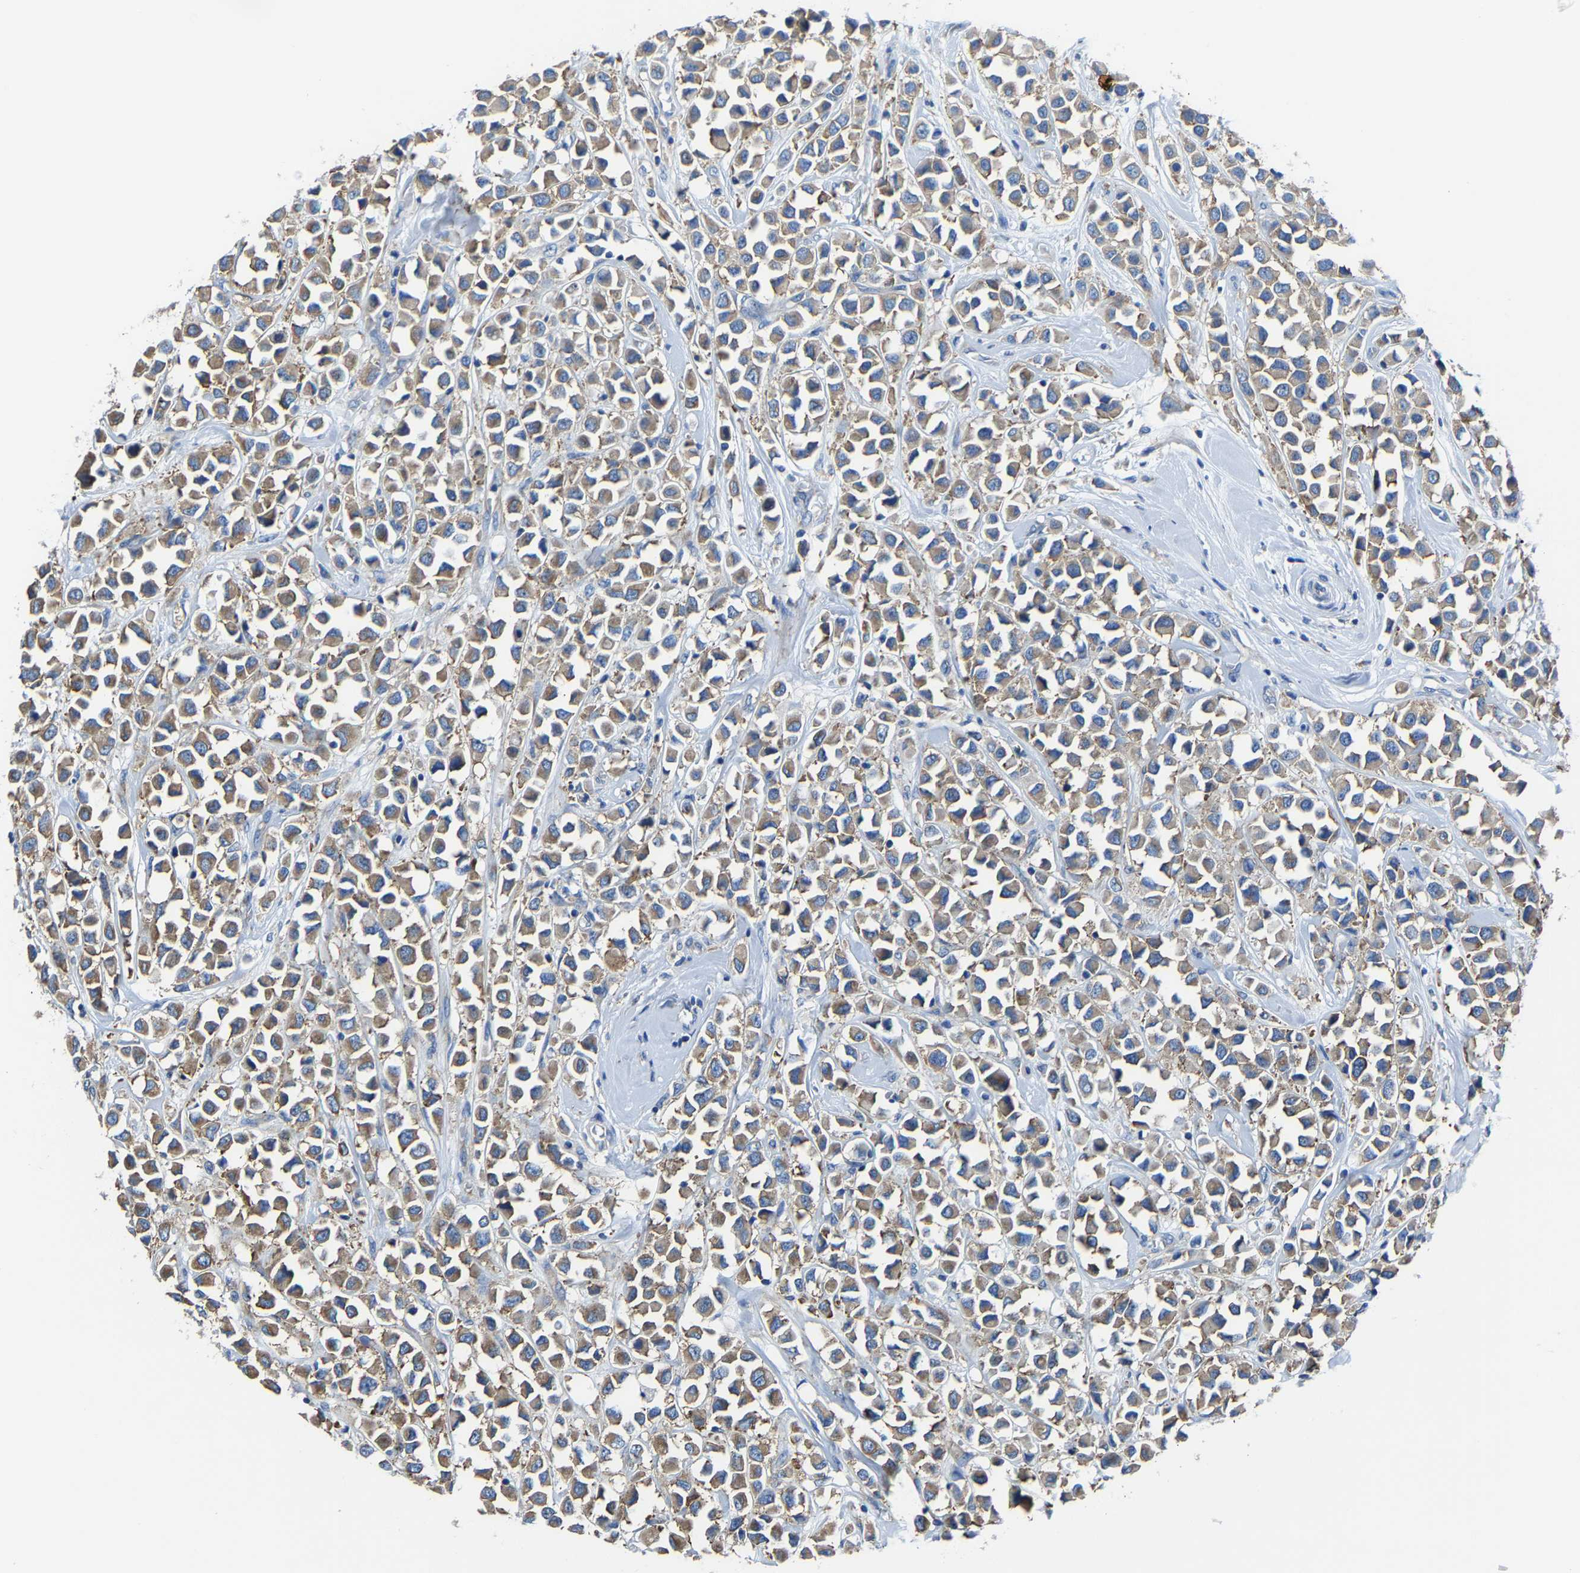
{"staining": {"intensity": "strong", "quantity": ">75%", "location": "cytoplasmic/membranous"}, "tissue": "breast cancer", "cell_type": "Tumor cells", "image_type": "cancer", "snomed": [{"axis": "morphology", "description": "Duct carcinoma"}, {"axis": "topography", "description": "Breast"}], "caption": "Immunohistochemical staining of breast cancer (invasive ductal carcinoma) exhibits high levels of strong cytoplasmic/membranous positivity in about >75% of tumor cells.", "gene": "G3BP2", "patient": {"sex": "female", "age": 61}}